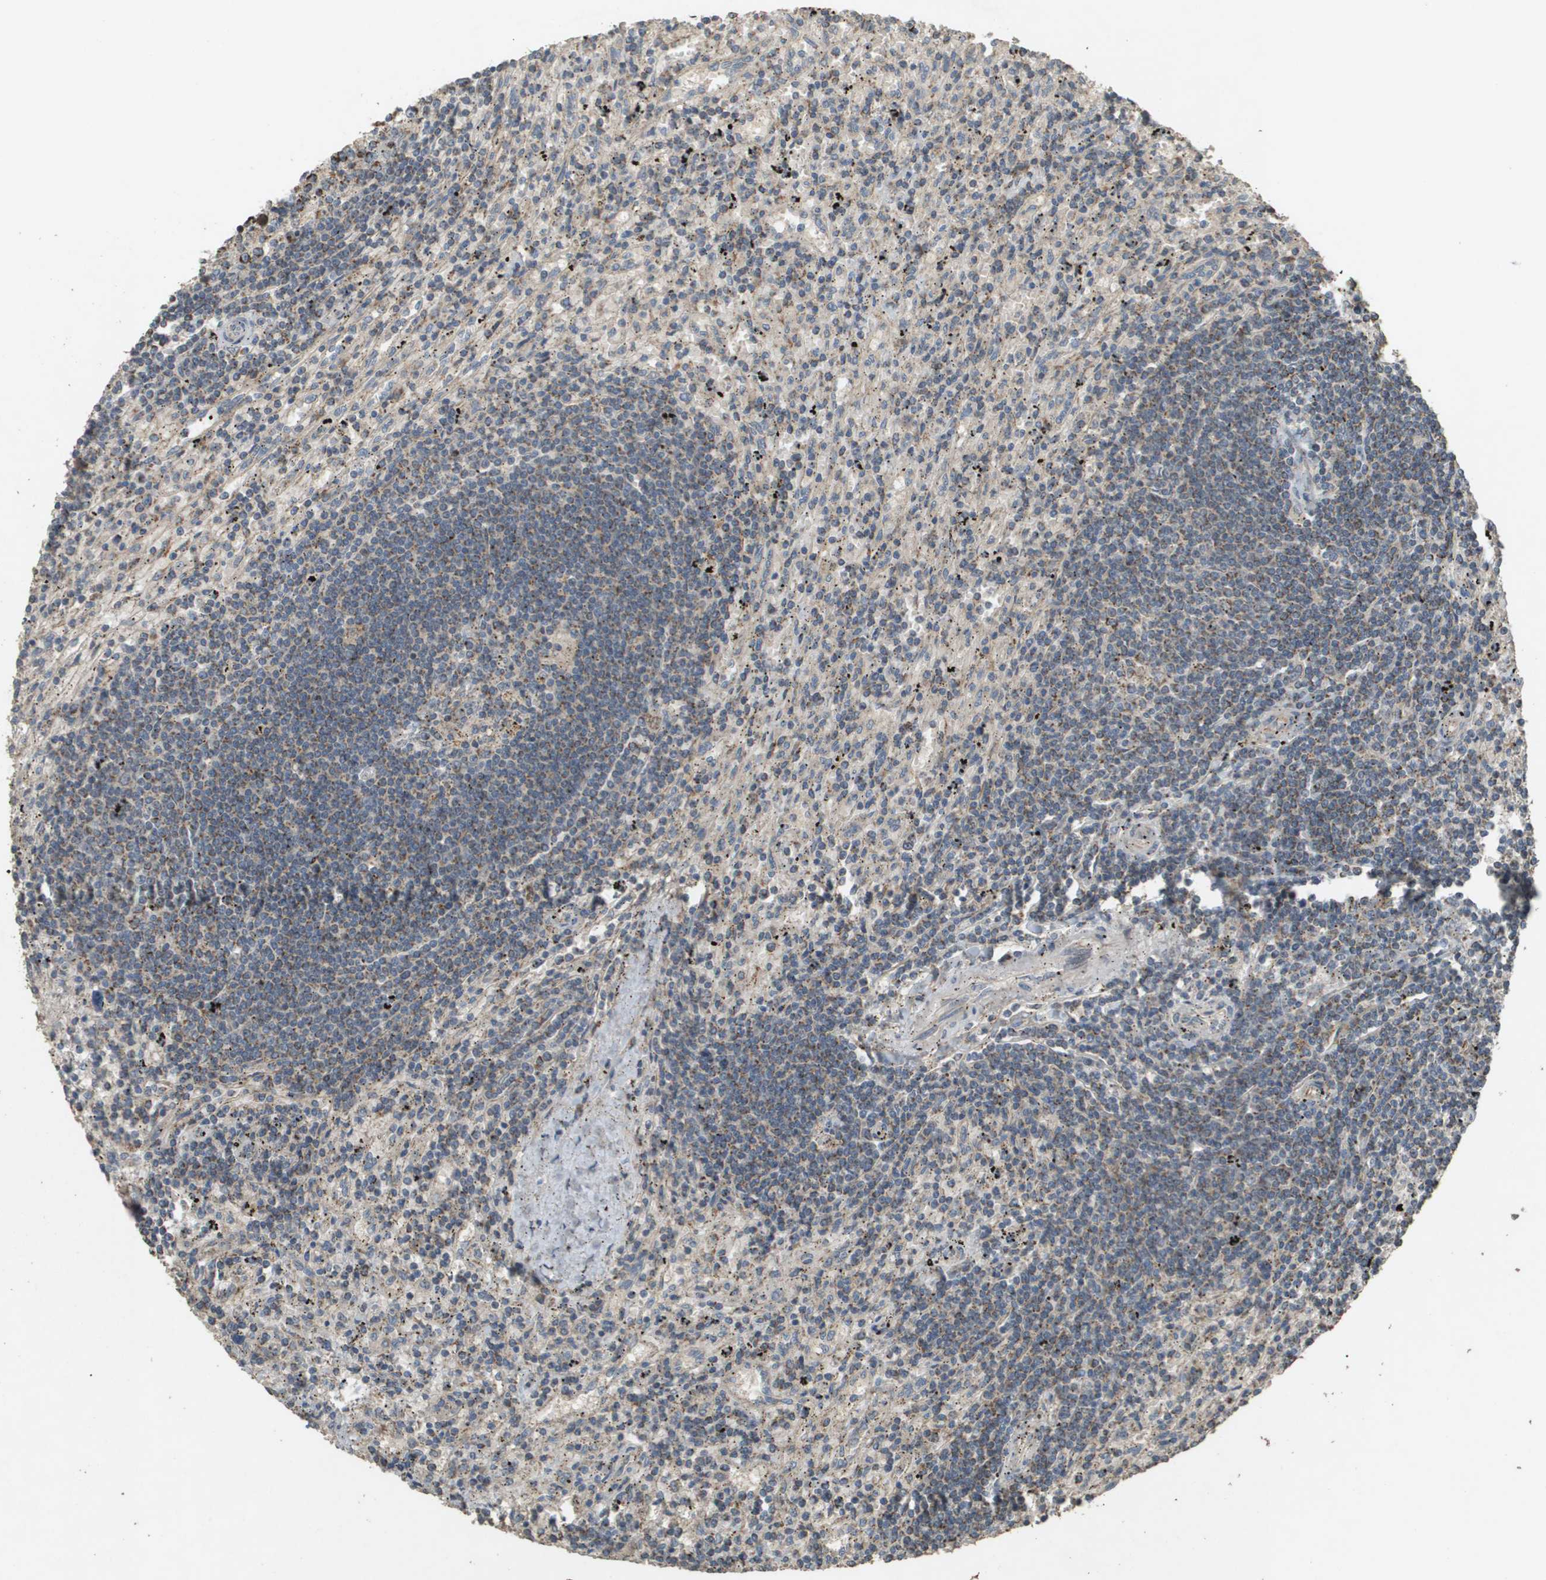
{"staining": {"intensity": "moderate", "quantity": "<25%", "location": "cytoplasmic/membranous"}, "tissue": "lymphoma", "cell_type": "Tumor cells", "image_type": "cancer", "snomed": [{"axis": "morphology", "description": "Malignant lymphoma, non-Hodgkin's type, Low grade"}, {"axis": "topography", "description": "Spleen"}], "caption": "An immunohistochemistry (IHC) photomicrograph of tumor tissue is shown. Protein staining in brown shows moderate cytoplasmic/membranous positivity in lymphoma within tumor cells.", "gene": "RAB21", "patient": {"sex": "male", "age": 76}}